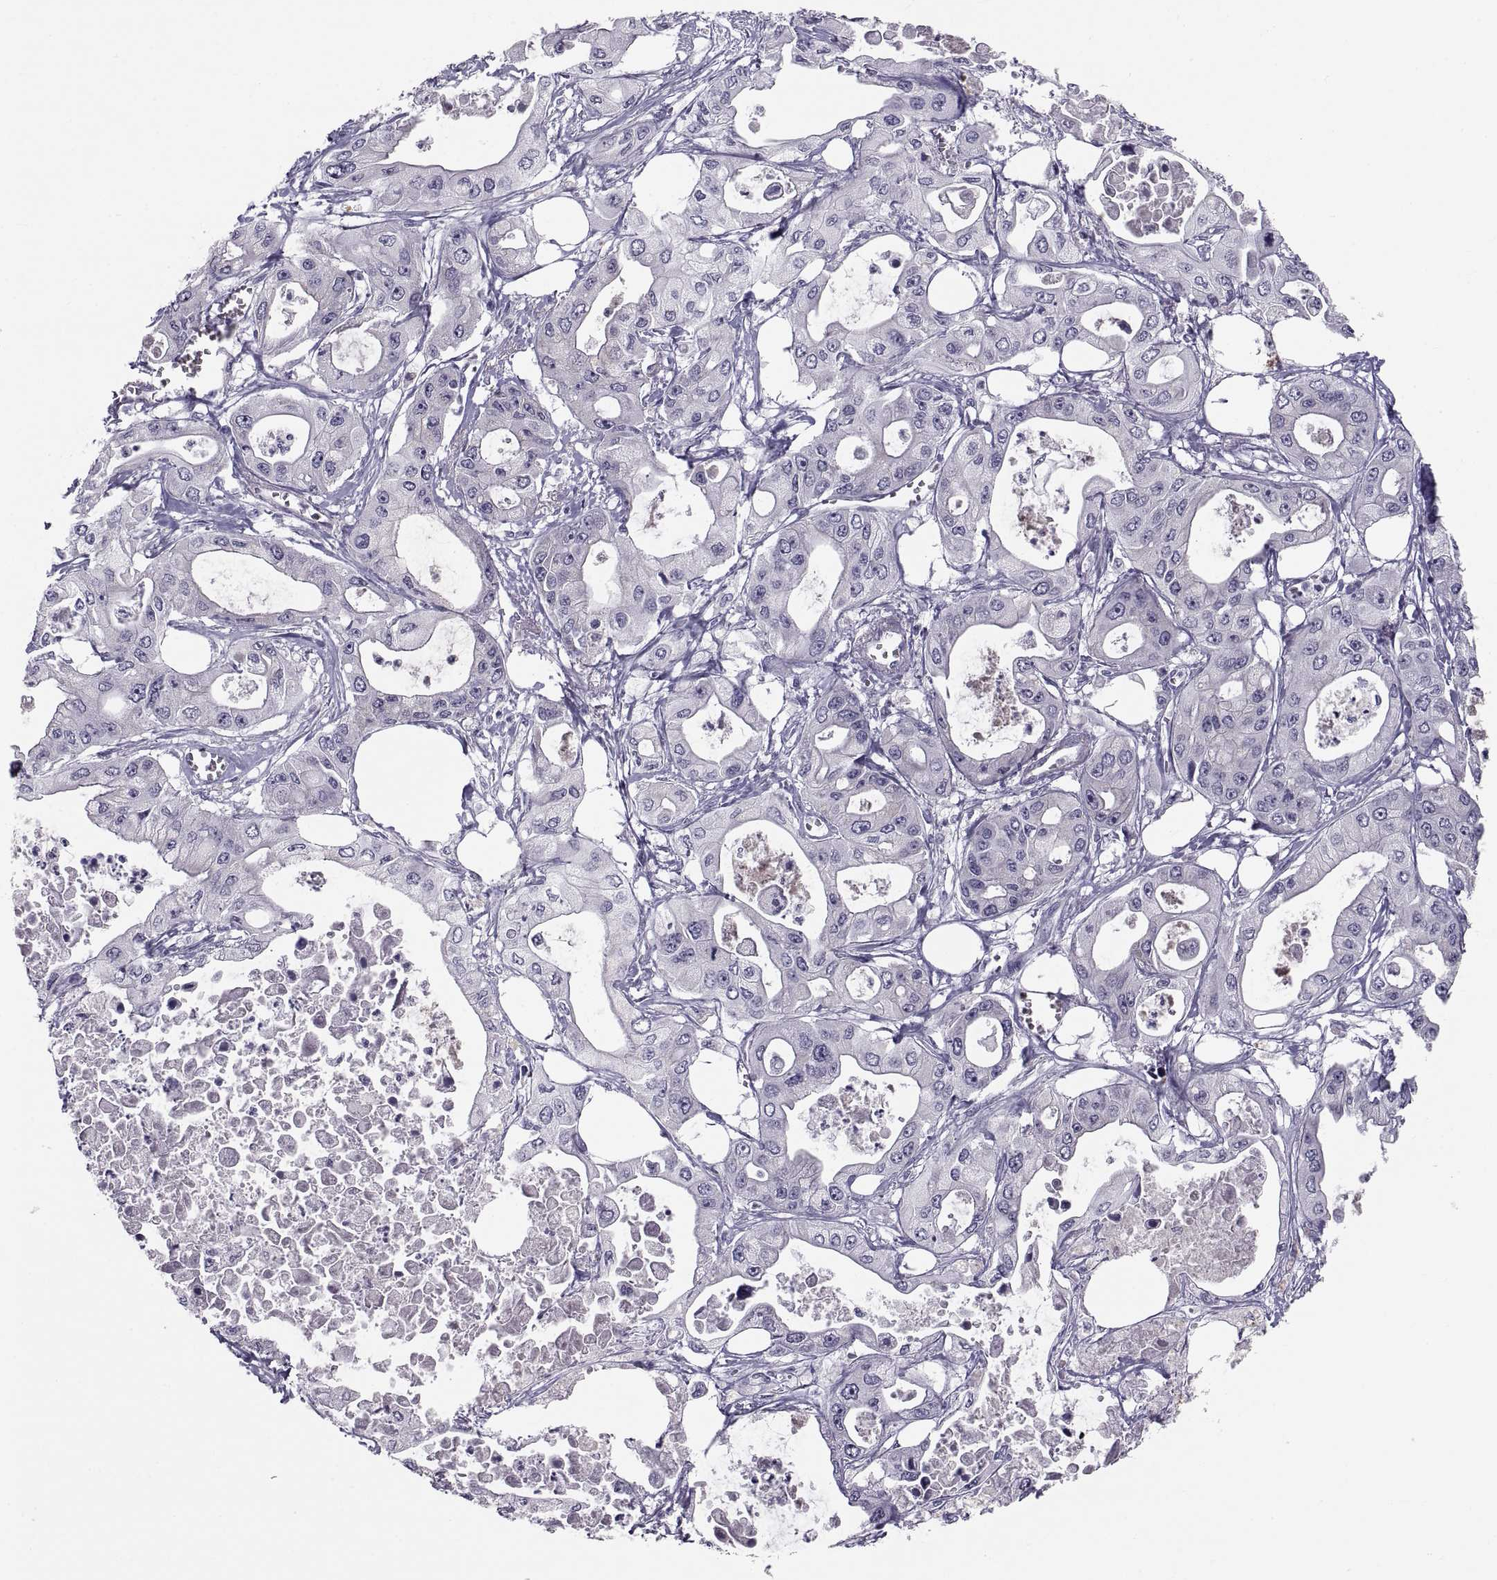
{"staining": {"intensity": "negative", "quantity": "none", "location": "none"}, "tissue": "pancreatic cancer", "cell_type": "Tumor cells", "image_type": "cancer", "snomed": [{"axis": "morphology", "description": "Adenocarcinoma, NOS"}, {"axis": "topography", "description": "Pancreas"}], "caption": "This is an immunohistochemistry (IHC) histopathology image of human adenocarcinoma (pancreatic). There is no expression in tumor cells.", "gene": "PDZRN4", "patient": {"sex": "male", "age": 70}}